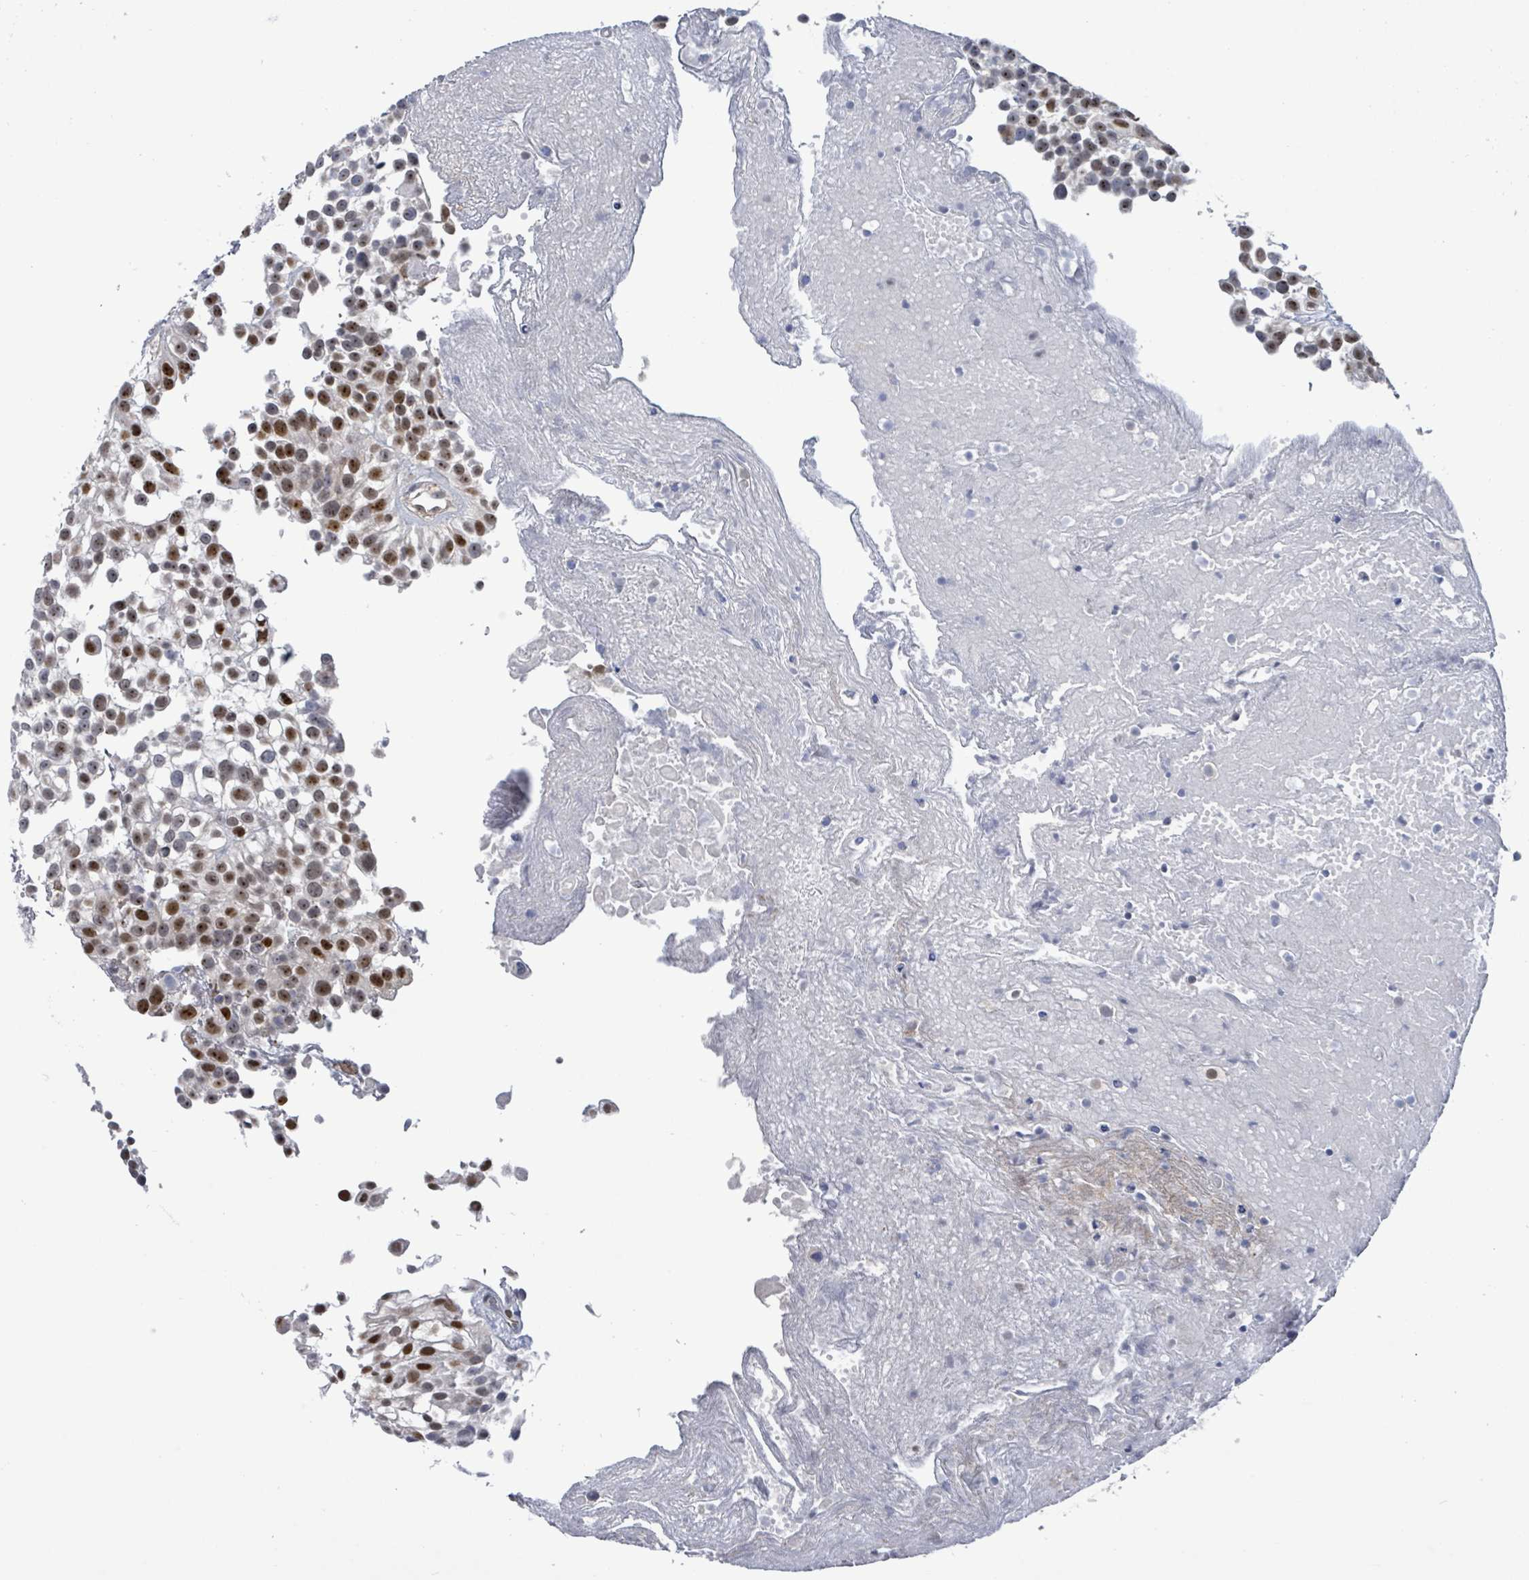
{"staining": {"intensity": "strong", "quantity": ">75%", "location": "nuclear"}, "tissue": "urothelial cancer", "cell_type": "Tumor cells", "image_type": "cancer", "snomed": [{"axis": "morphology", "description": "Urothelial carcinoma, High grade"}, {"axis": "topography", "description": "Urinary bladder"}], "caption": "Urothelial cancer stained with a protein marker demonstrates strong staining in tumor cells.", "gene": "RRN3", "patient": {"sex": "male", "age": 56}}